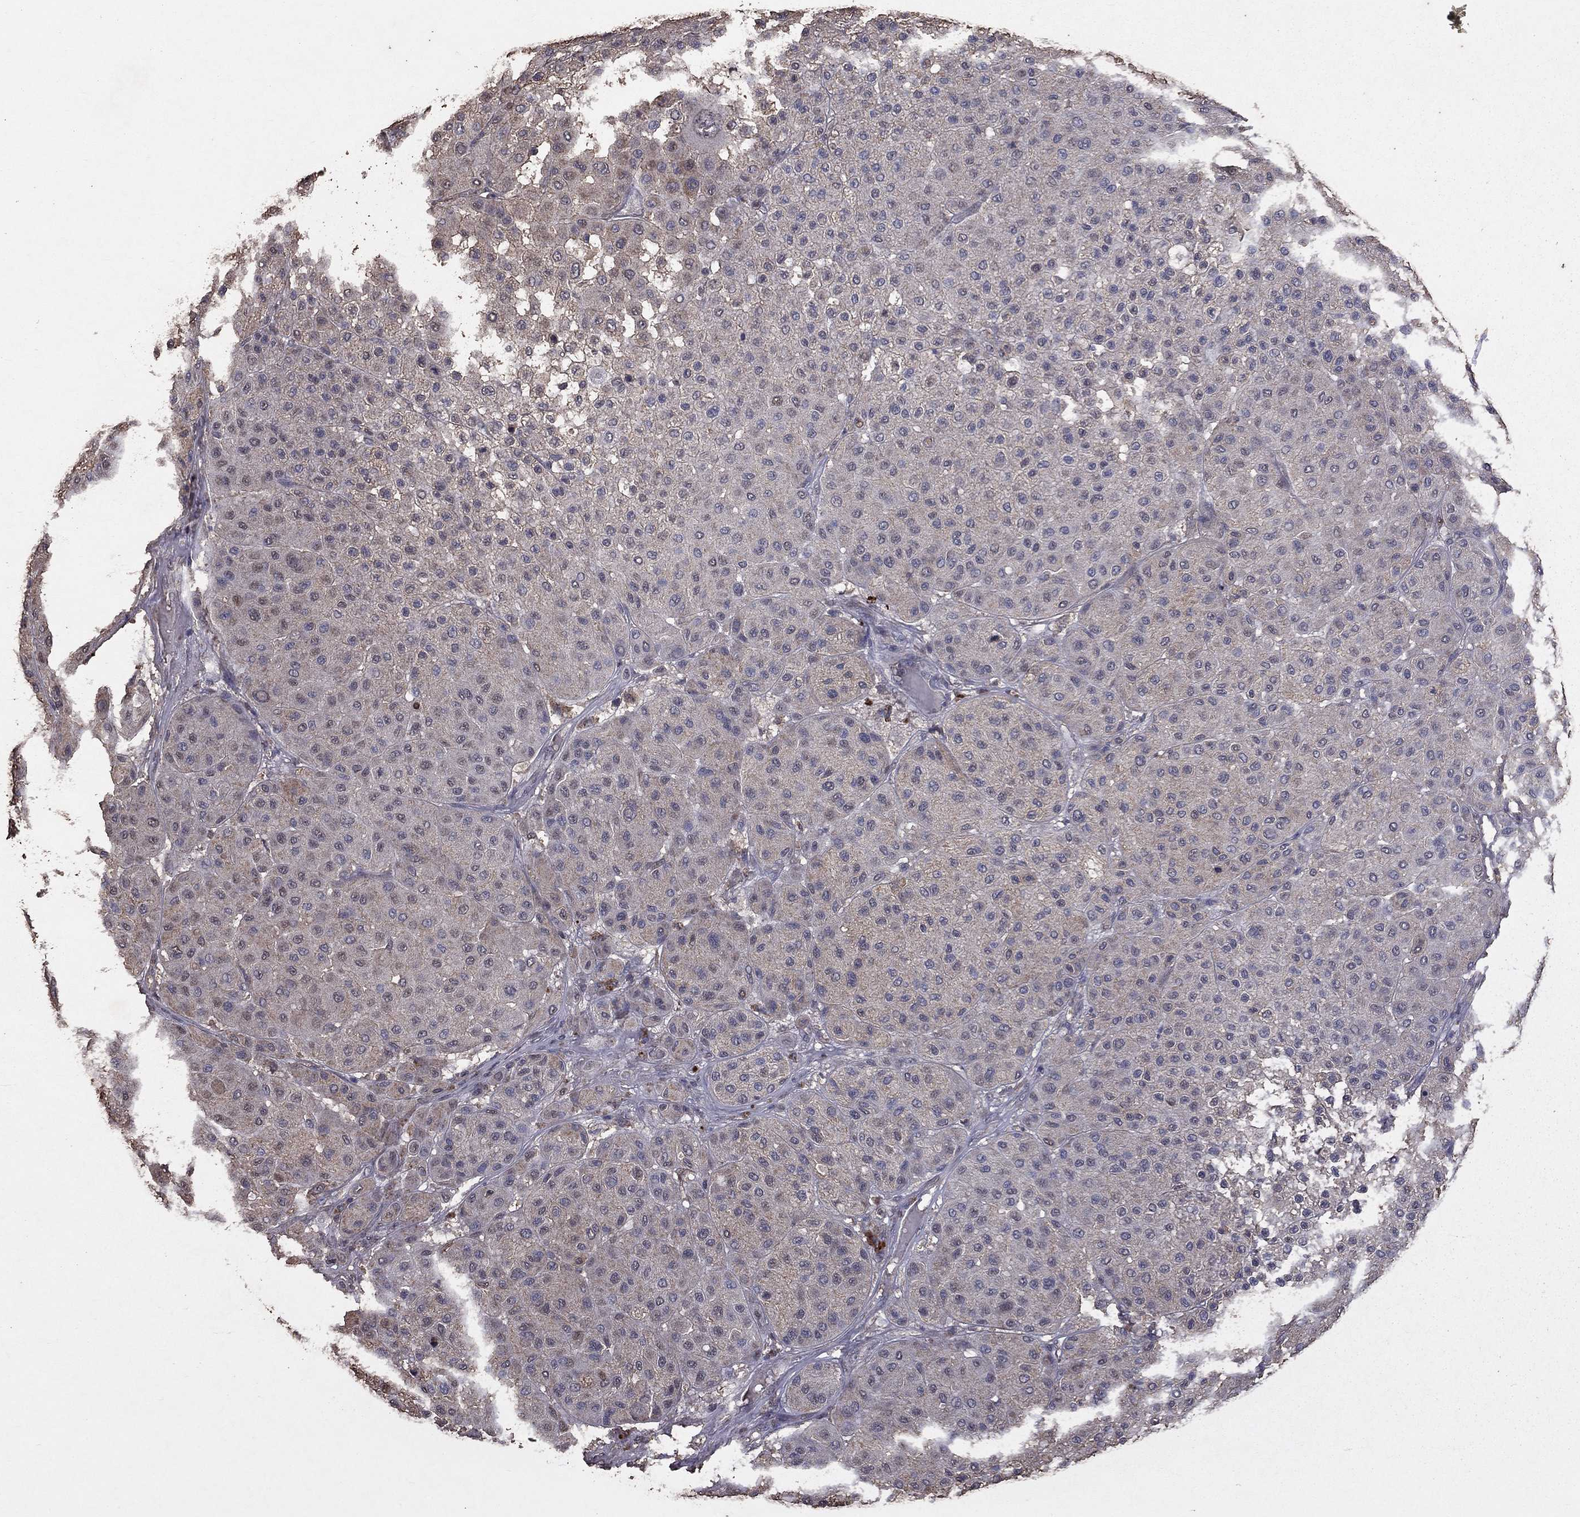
{"staining": {"intensity": "negative", "quantity": "none", "location": "none"}, "tissue": "melanoma", "cell_type": "Tumor cells", "image_type": "cancer", "snomed": [{"axis": "morphology", "description": "Malignant melanoma, Metastatic site"}, {"axis": "topography", "description": "Smooth muscle"}], "caption": "A micrograph of malignant melanoma (metastatic site) stained for a protein displays no brown staining in tumor cells.", "gene": "SERPINA5", "patient": {"sex": "male", "age": 41}}